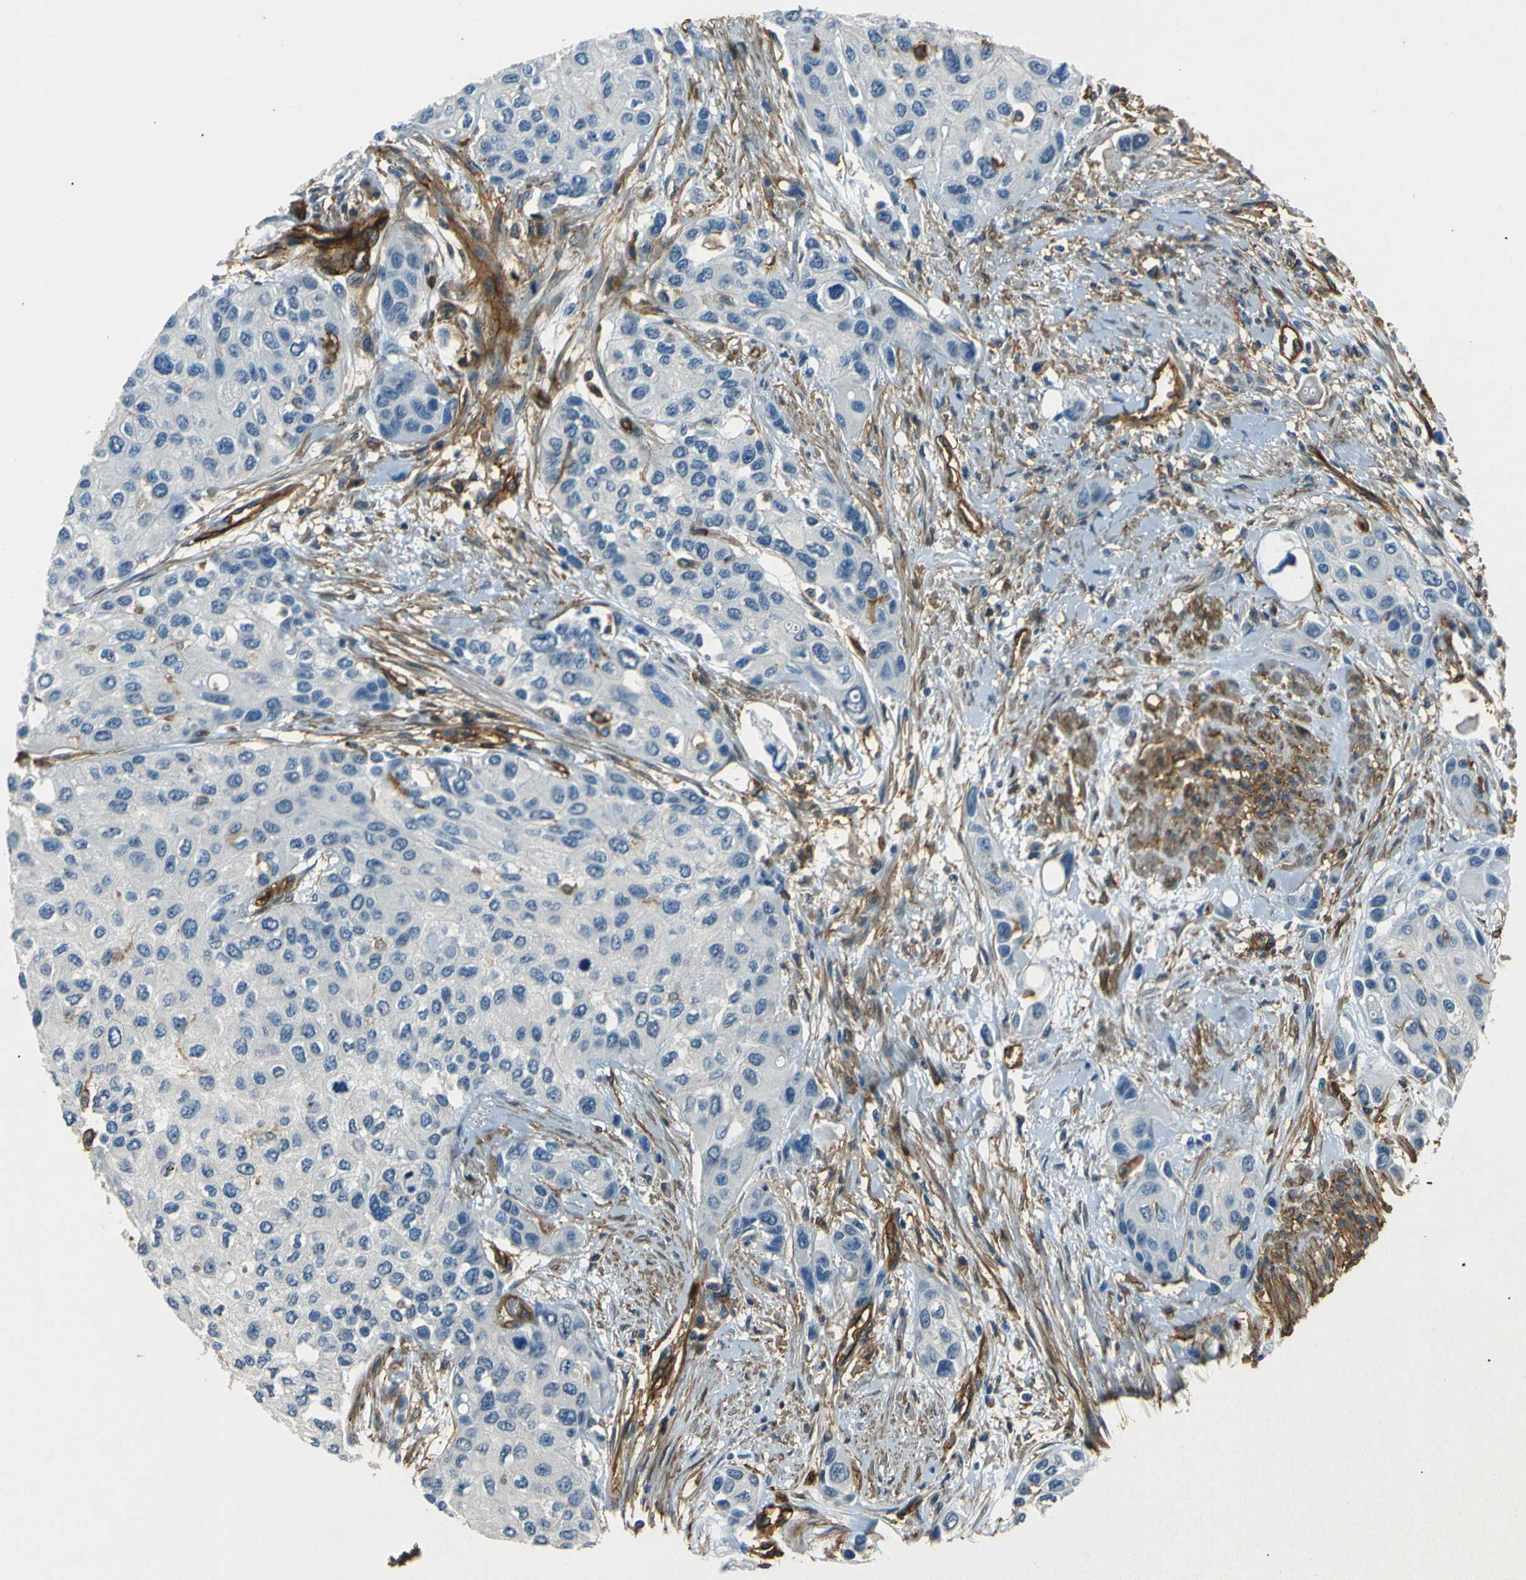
{"staining": {"intensity": "negative", "quantity": "none", "location": "none"}, "tissue": "urothelial cancer", "cell_type": "Tumor cells", "image_type": "cancer", "snomed": [{"axis": "morphology", "description": "Urothelial carcinoma, High grade"}, {"axis": "topography", "description": "Urinary bladder"}], "caption": "High-grade urothelial carcinoma stained for a protein using IHC shows no expression tumor cells.", "gene": "ENTPD1", "patient": {"sex": "female", "age": 56}}